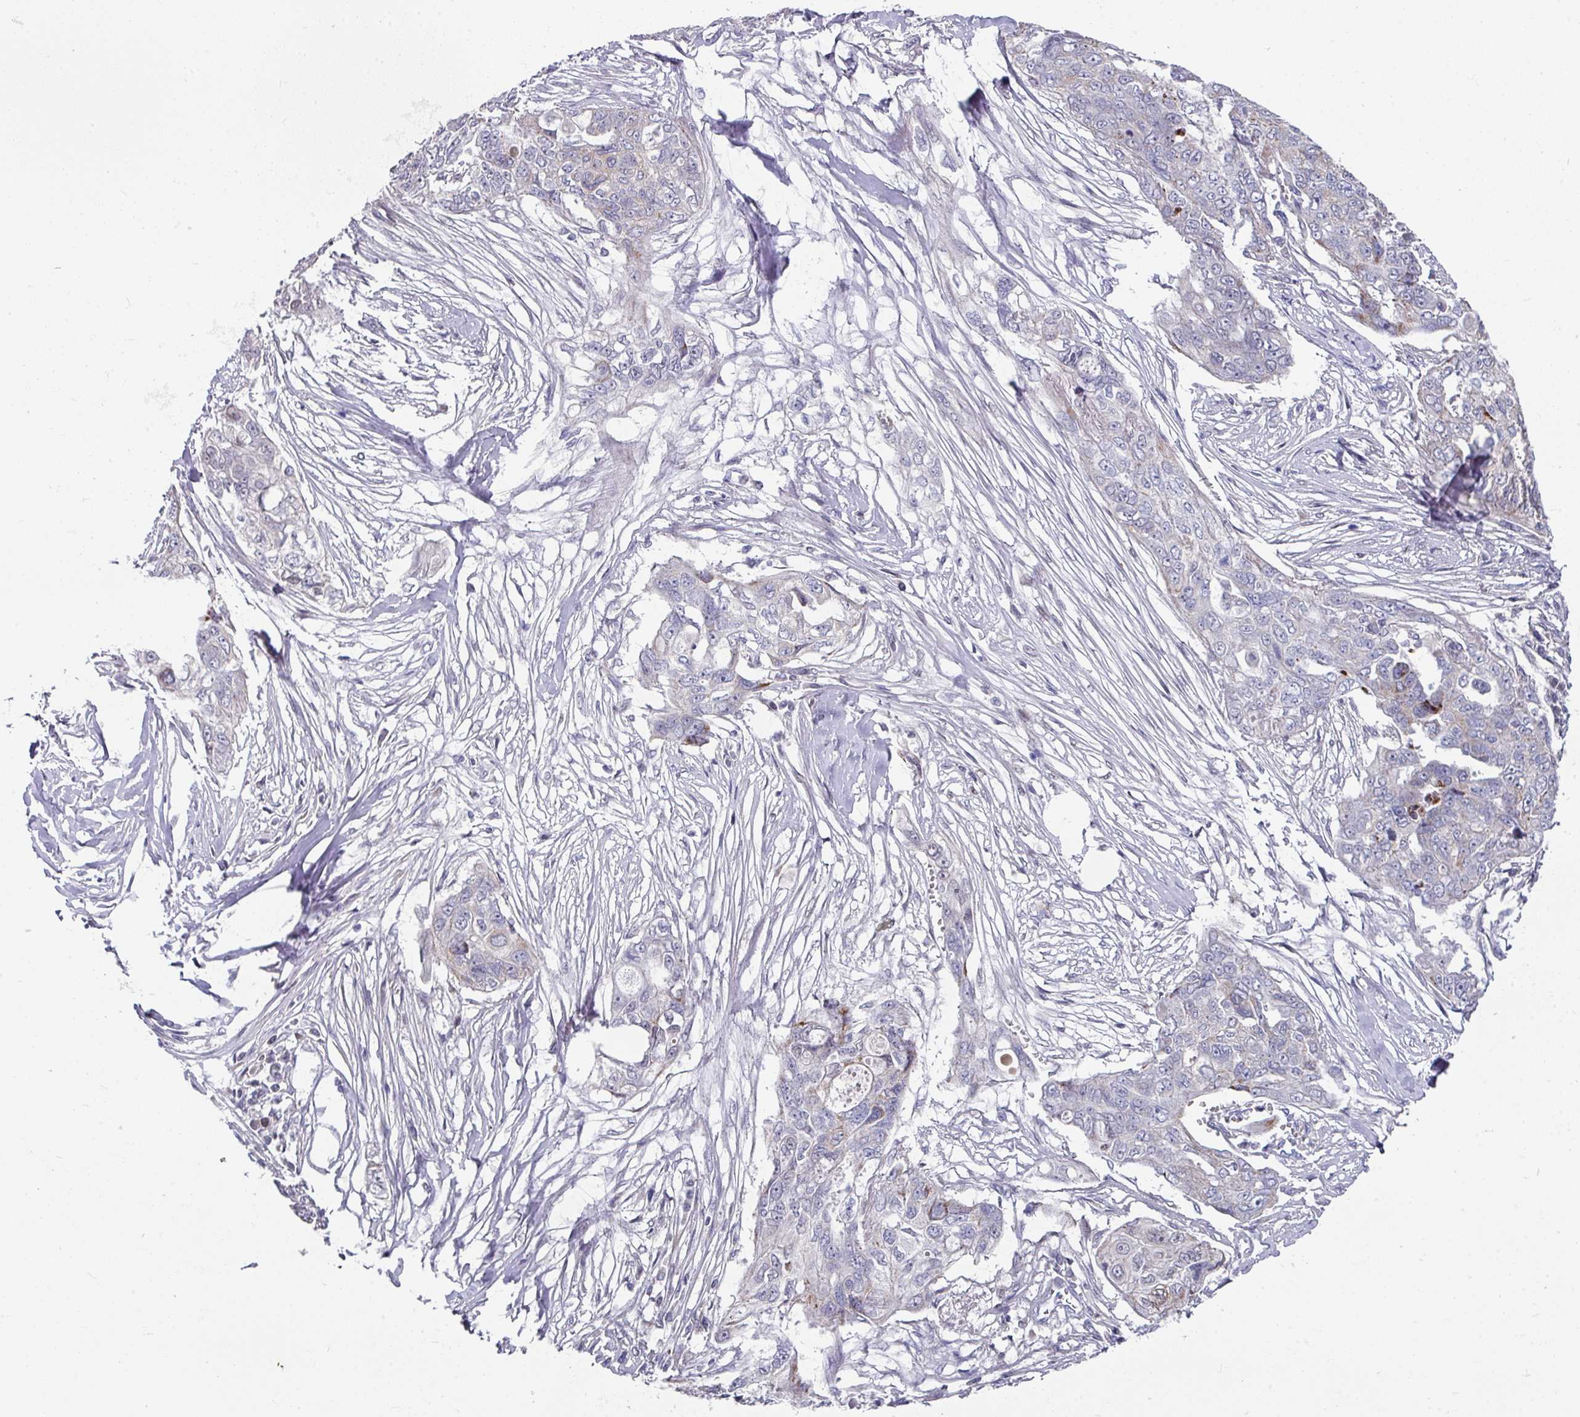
{"staining": {"intensity": "weak", "quantity": "<25%", "location": "cytoplasmic/membranous"}, "tissue": "ovarian cancer", "cell_type": "Tumor cells", "image_type": "cancer", "snomed": [{"axis": "morphology", "description": "Carcinoma, endometroid"}, {"axis": "topography", "description": "Ovary"}], "caption": "Immunohistochemical staining of human ovarian endometroid carcinoma exhibits no significant expression in tumor cells.", "gene": "CBX7", "patient": {"sex": "female", "age": 70}}